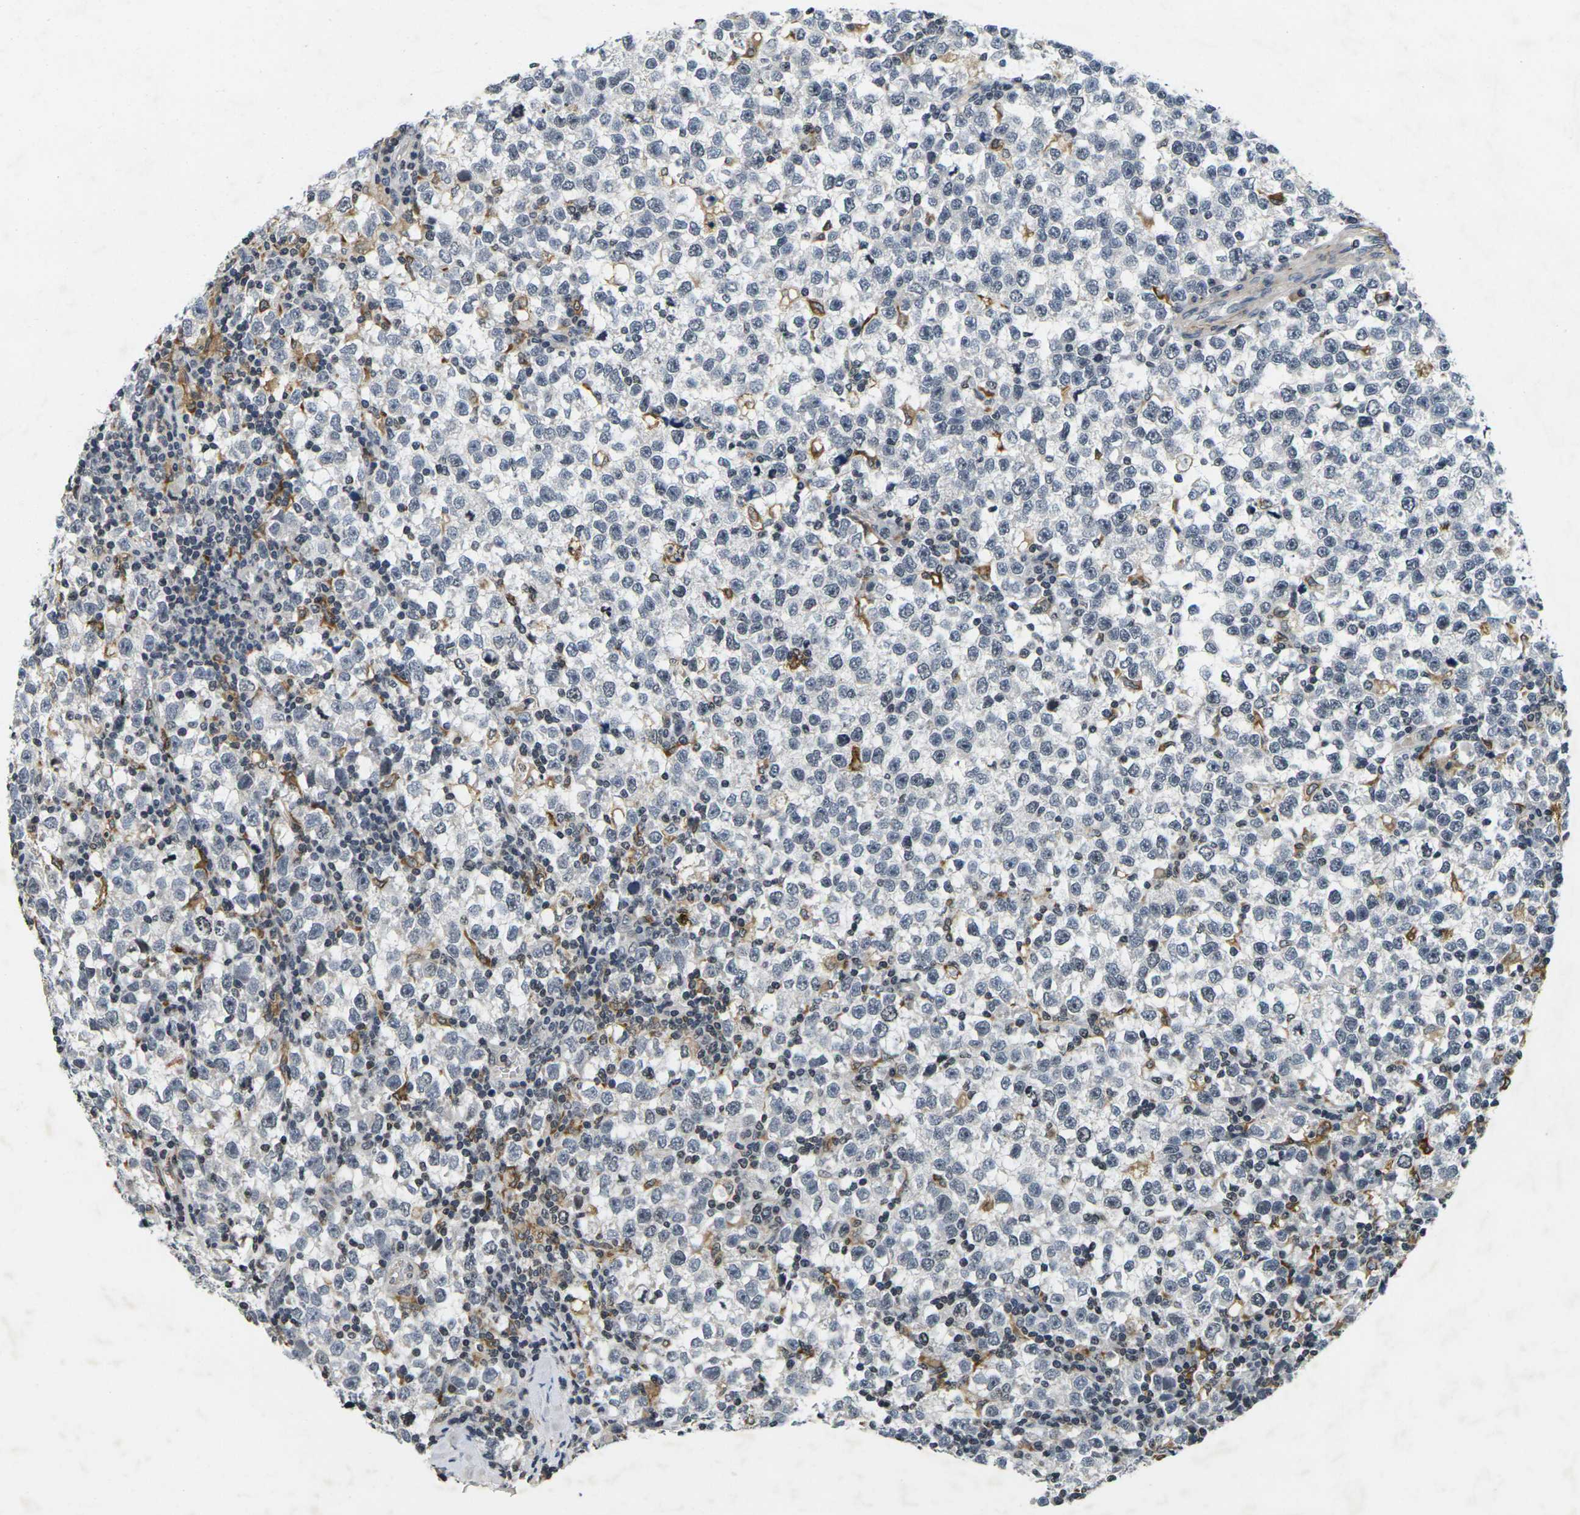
{"staining": {"intensity": "negative", "quantity": "none", "location": "none"}, "tissue": "testis cancer", "cell_type": "Tumor cells", "image_type": "cancer", "snomed": [{"axis": "morphology", "description": "Seminoma, NOS"}, {"axis": "topography", "description": "Testis"}], "caption": "Tumor cells are negative for protein expression in human testis cancer.", "gene": "C1QC", "patient": {"sex": "male", "age": 43}}